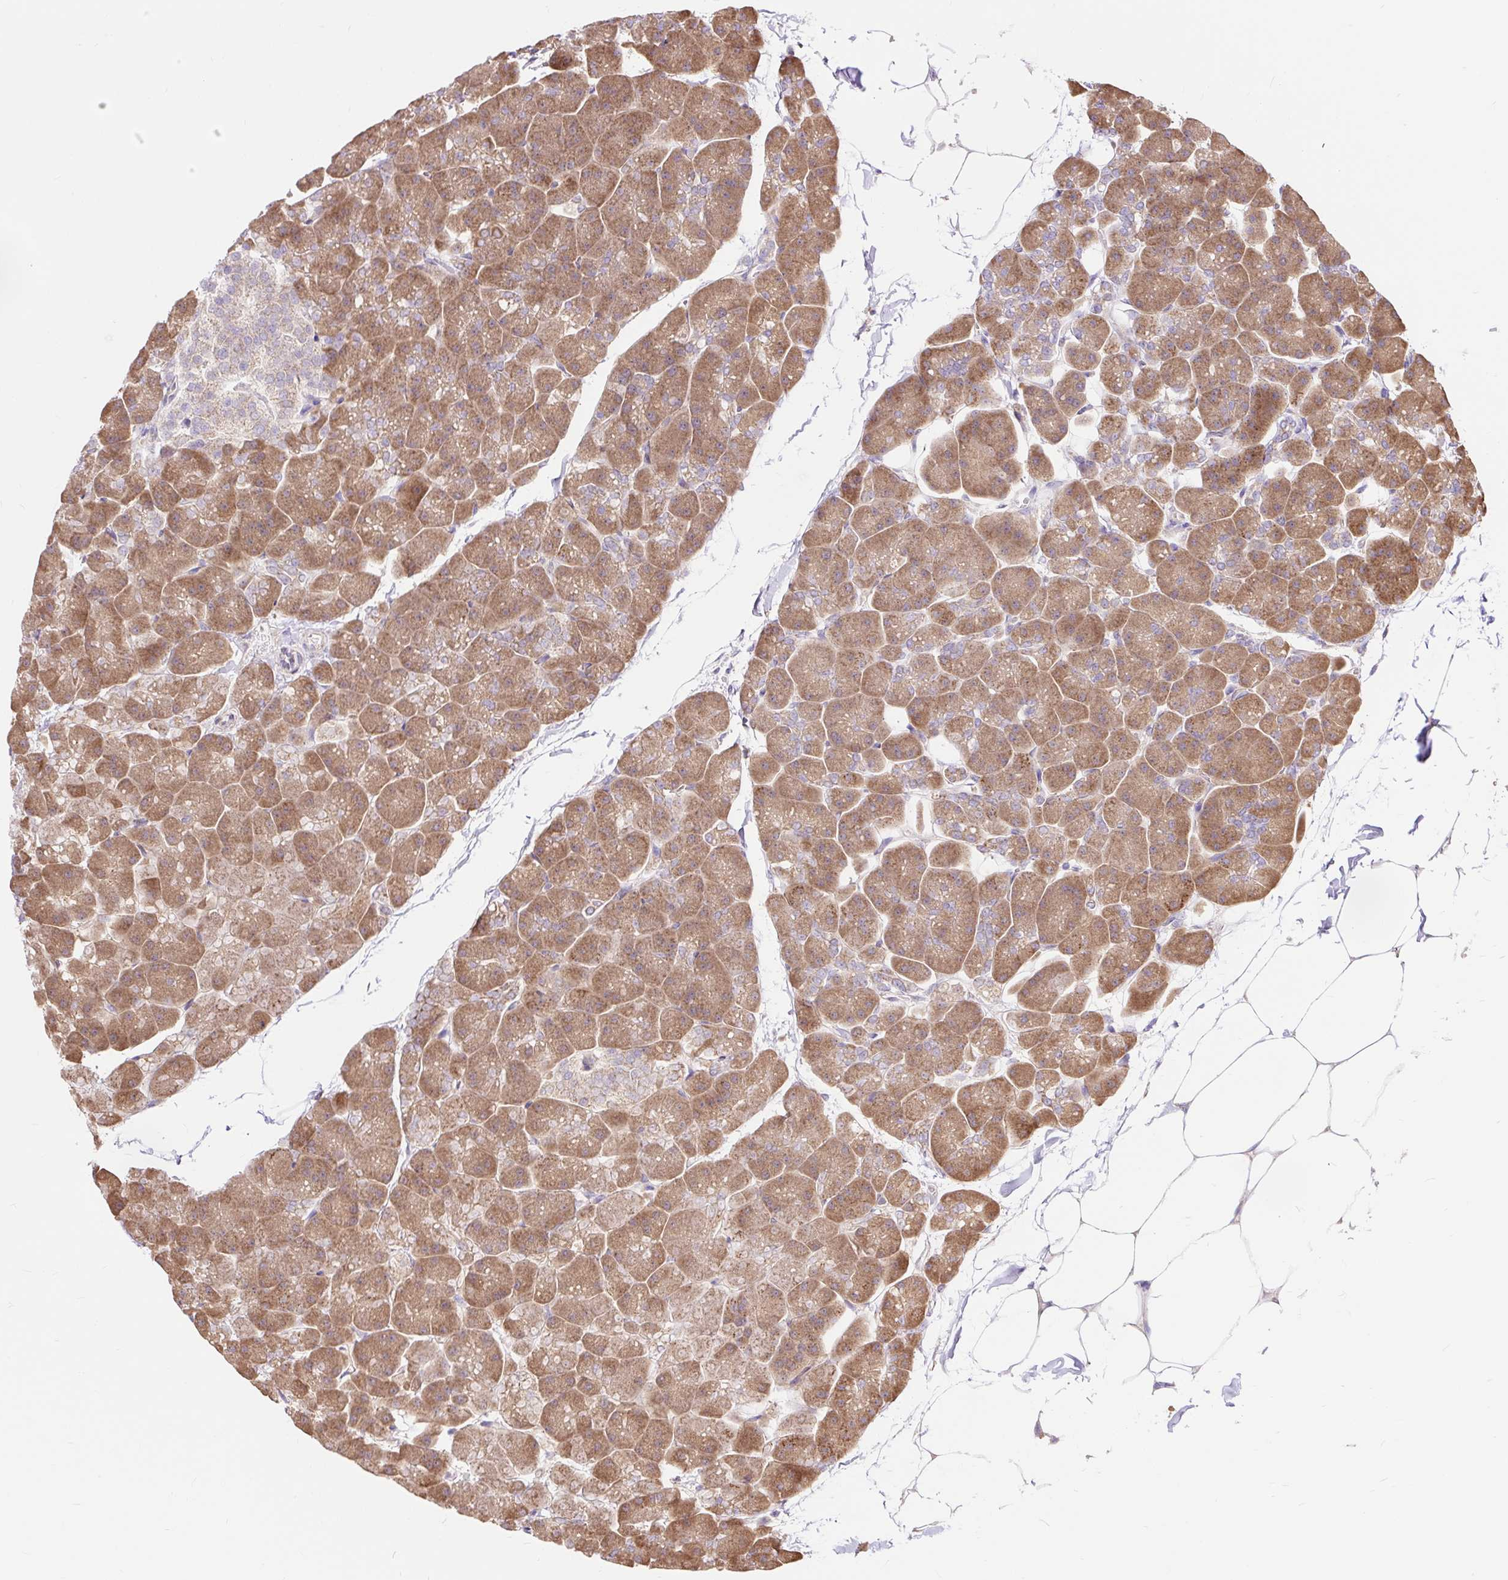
{"staining": {"intensity": "moderate", "quantity": ">75%", "location": "cytoplasmic/membranous"}, "tissue": "pancreas", "cell_type": "Exocrine glandular cells", "image_type": "normal", "snomed": [{"axis": "morphology", "description": "Normal tissue, NOS"}, {"axis": "topography", "description": "Pancreas"}], "caption": "Immunohistochemical staining of unremarkable pancreas displays moderate cytoplasmic/membranous protein expression in about >75% of exocrine glandular cells.", "gene": "TRIAP1", "patient": {"sex": "male", "age": 35}}